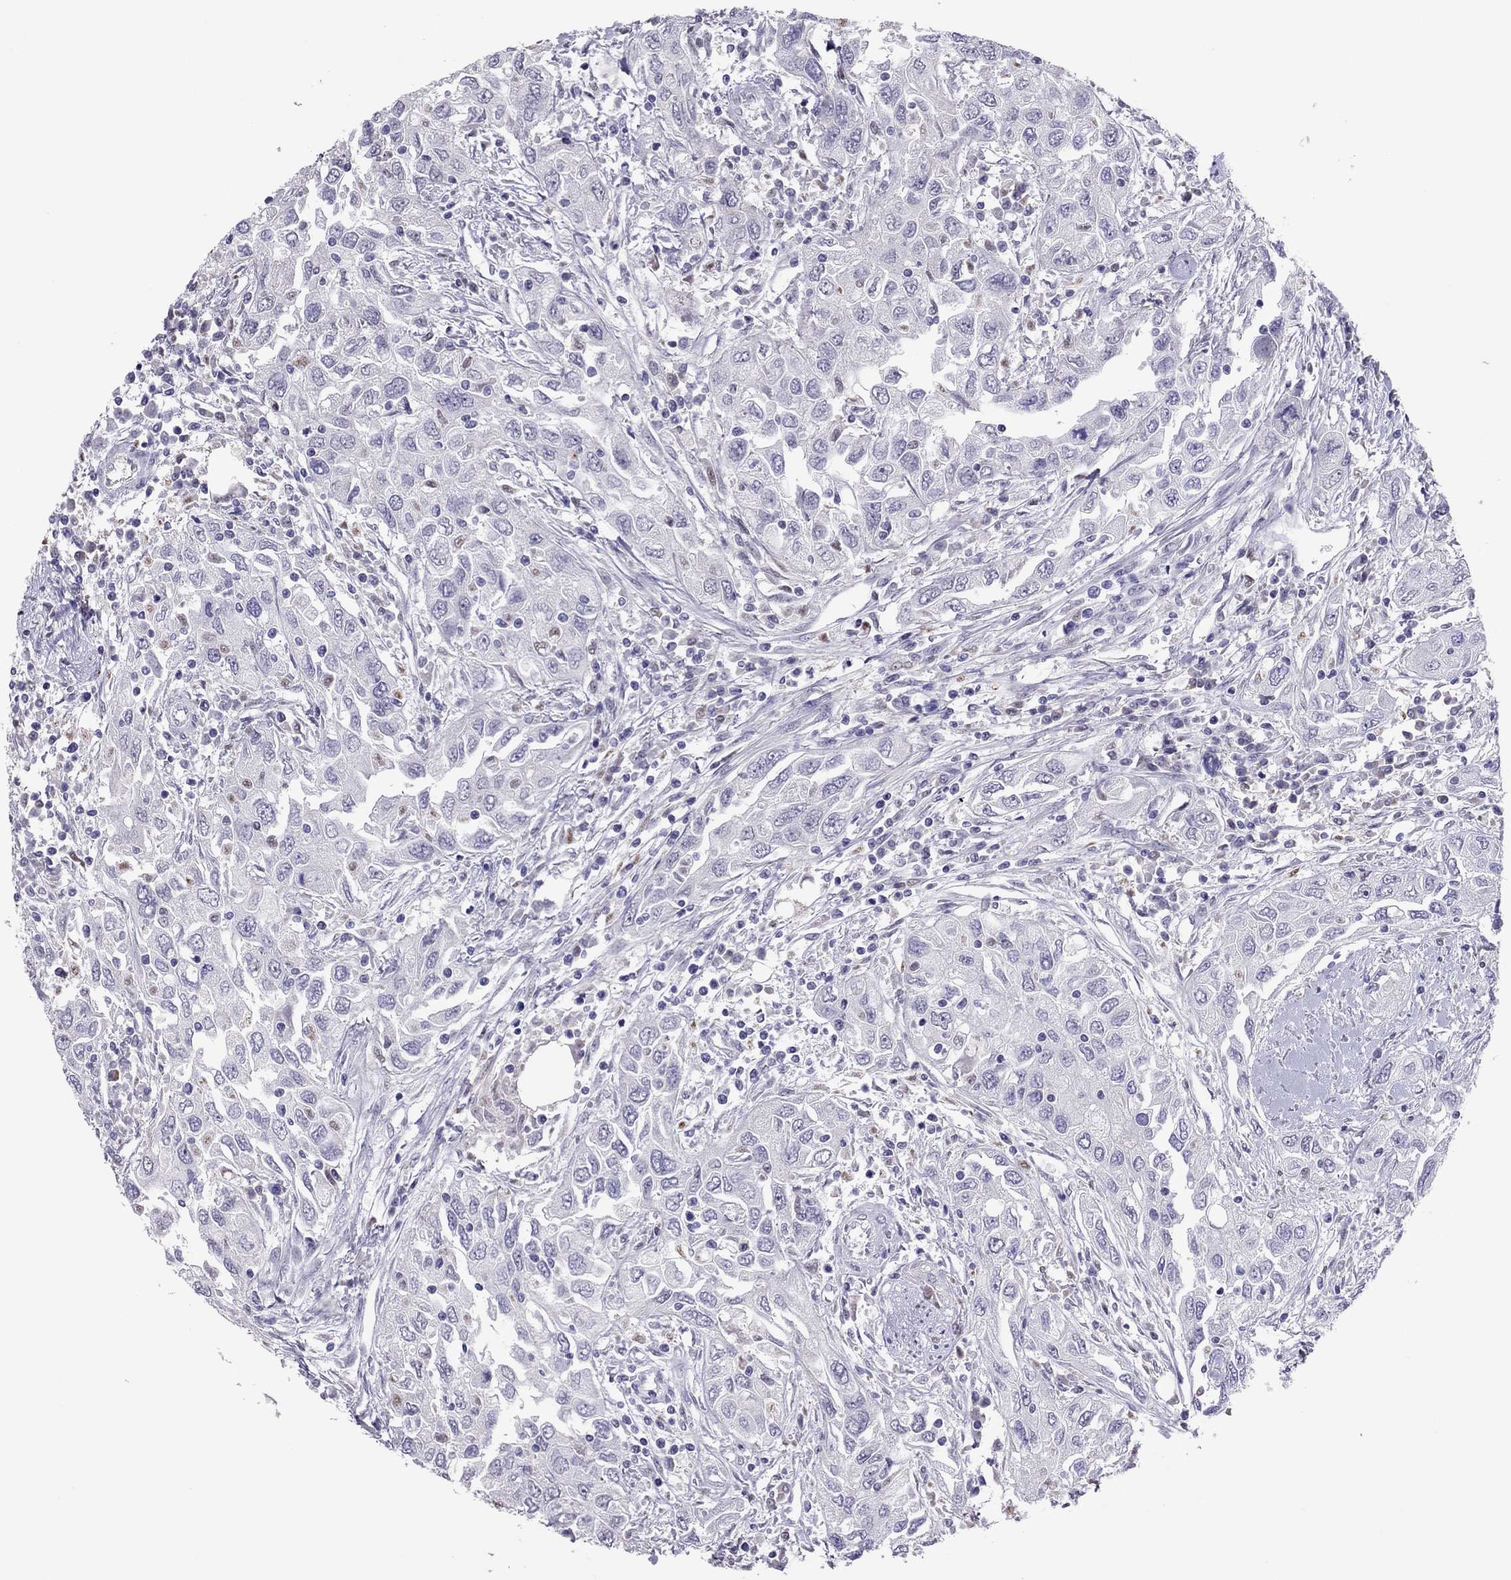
{"staining": {"intensity": "negative", "quantity": "none", "location": "none"}, "tissue": "urothelial cancer", "cell_type": "Tumor cells", "image_type": "cancer", "snomed": [{"axis": "morphology", "description": "Urothelial carcinoma, High grade"}, {"axis": "topography", "description": "Urinary bladder"}], "caption": "This is an immunohistochemistry (IHC) histopathology image of high-grade urothelial carcinoma. There is no staining in tumor cells.", "gene": "SPINT3", "patient": {"sex": "male", "age": 76}}